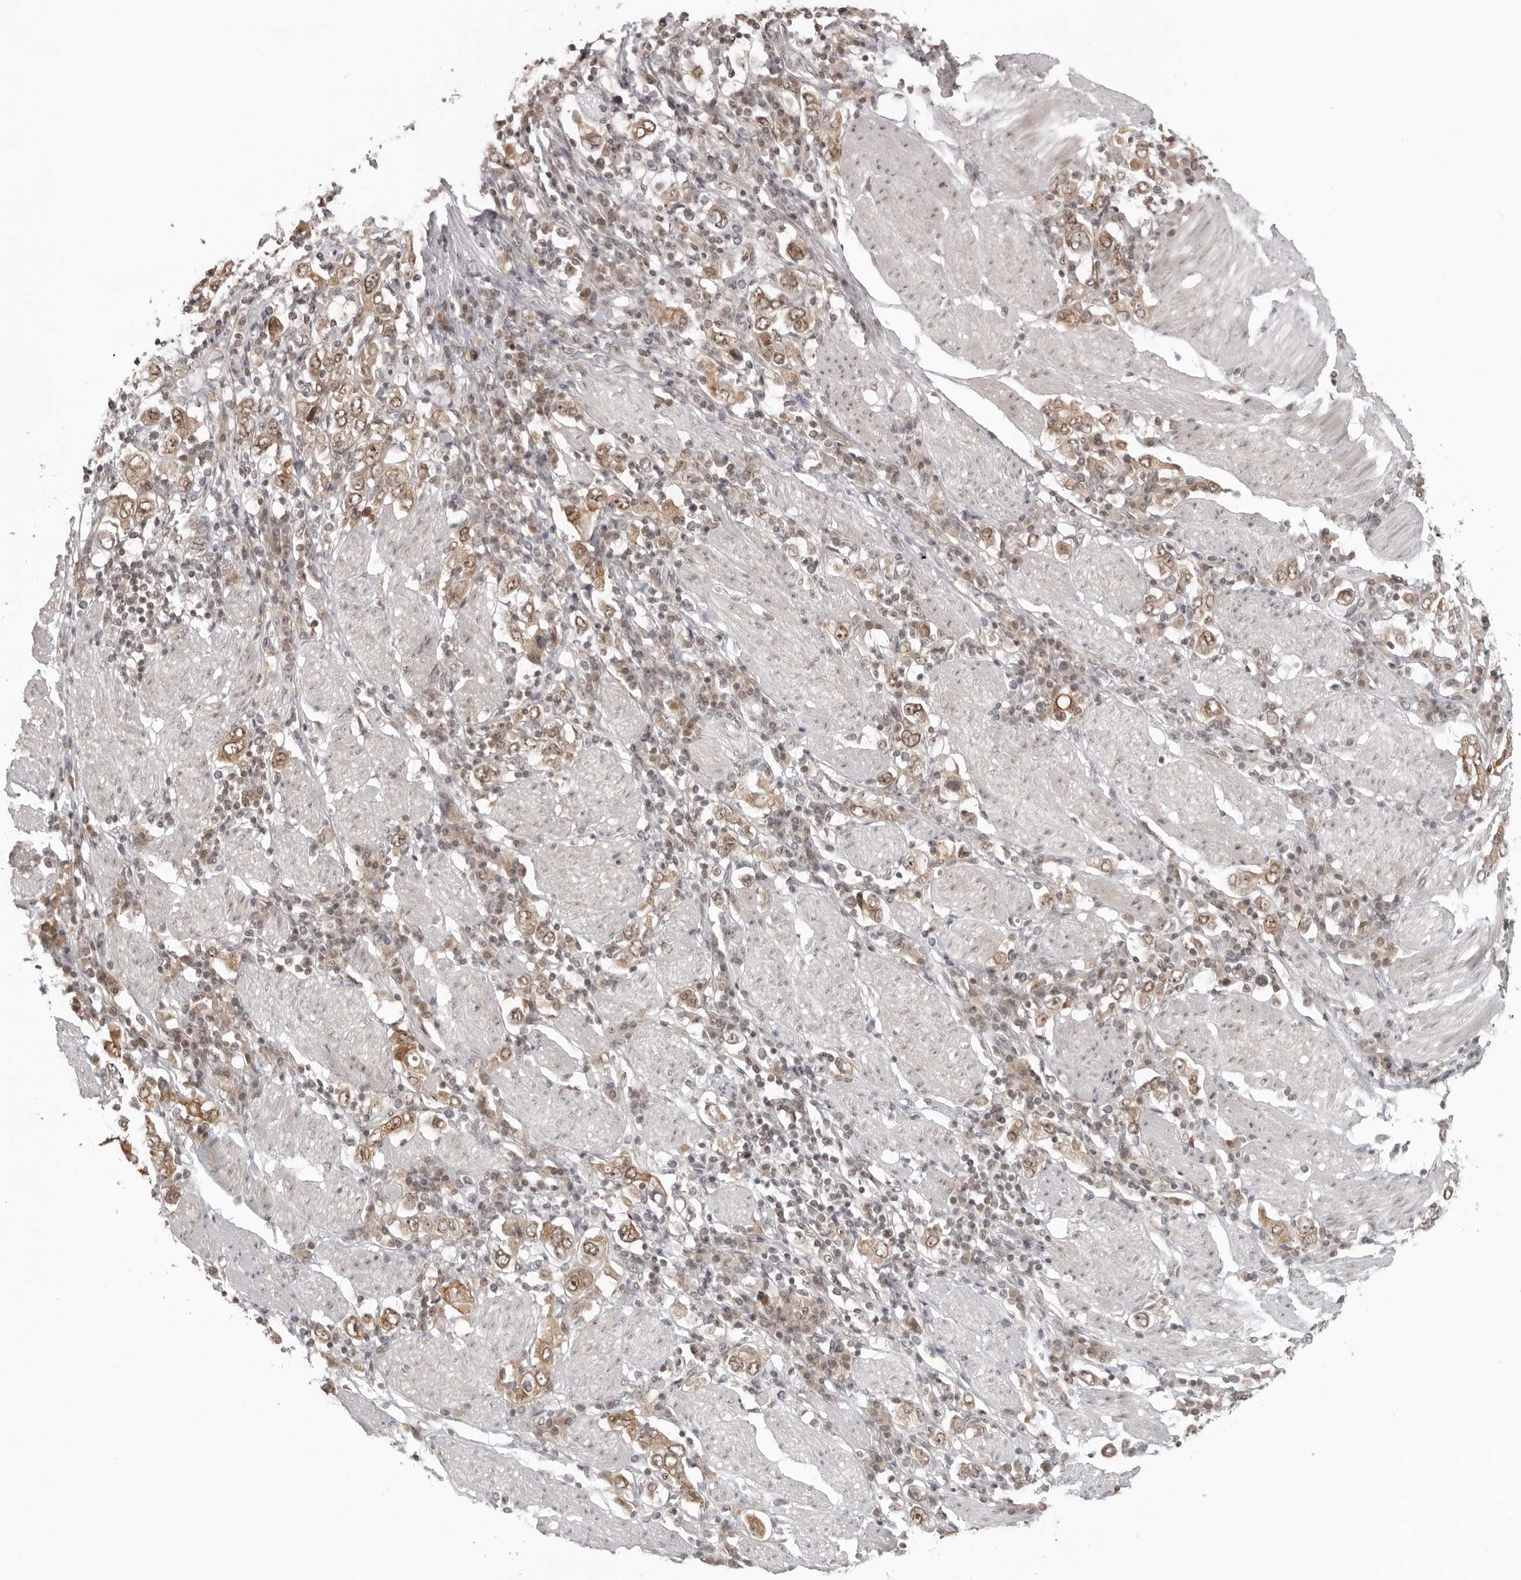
{"staining": {"intensity": "moderate", "quantity": ">75%", "location": "cytoplasmic/membranous,nuclear"}, "tissue": "stomach cancer", "cell_type": "Tumor cells", "image_type": "cancer", "snomed": [{"axis": "morphology", "description": "Adenocarcinoma, NOS"}, {"axis": "topography", "description": "Stomach, upper"}], "caption": "Immunohistochemistry photomicrograph of human adenocarcinoma (stomach) stained for a protein (brown), which exhibits medium levels of moderate cytoplasmic/membranous and nuclear expression in about >75% of tumor cells.", "gene": "EXOSC10", "patient": {"sex": "male", "age": 62}}